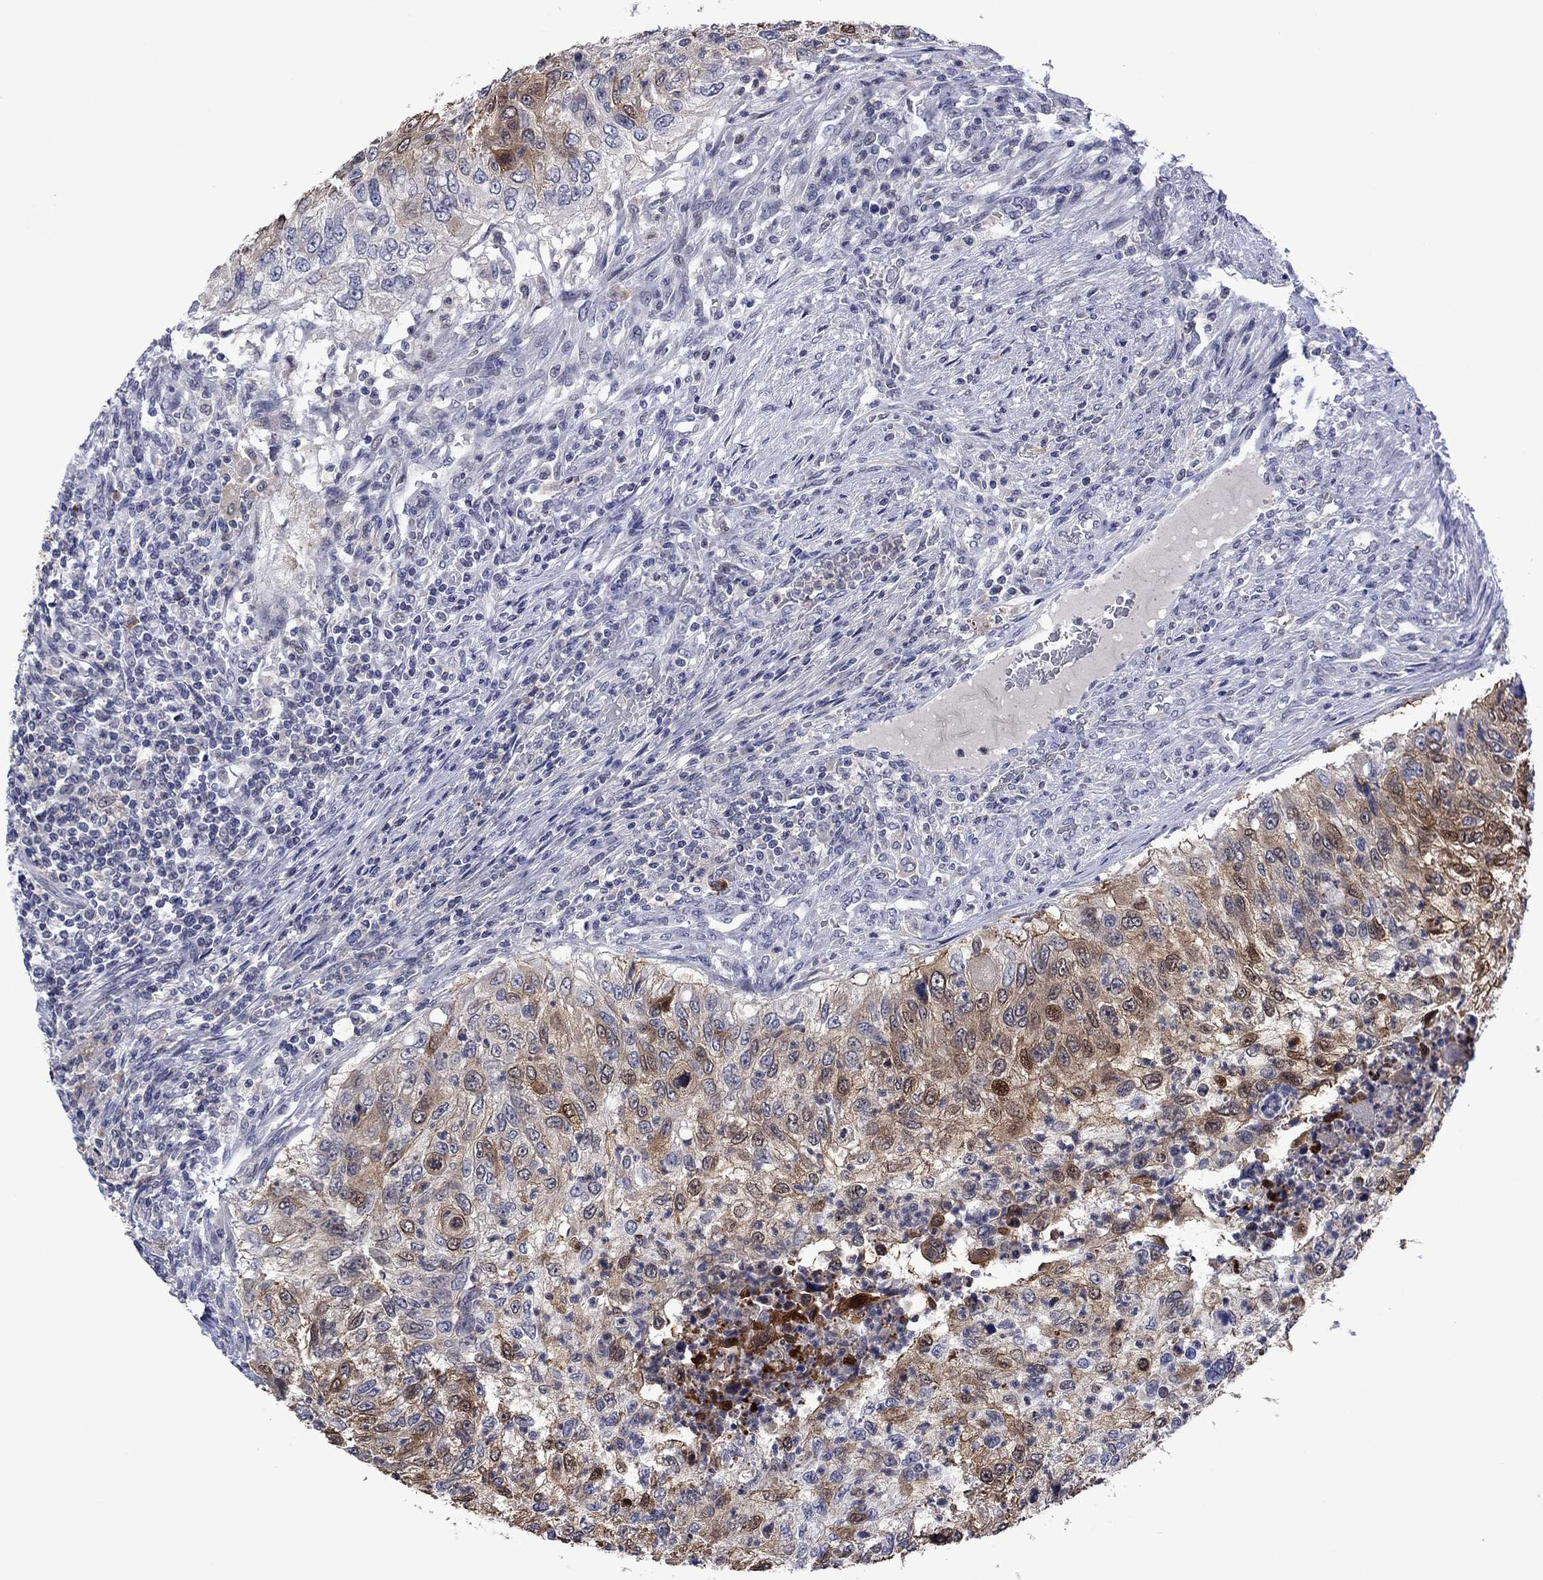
{"staining": {"intensity": "moderate", "quantity": "<25%", "location": "cytoplasmic/membranous"}, "tissue": "urothelial cancer", "cell_type": "Tumor cells", "image_type": "cancer", "snomed": [{"axis": "morphology", "description": "Urothelial carcinoma, High grade"}, {"axis": "topography", "description": "Urinary bladder"}], "caption": "Urothelial cancer stained with immunohistochemistry demonstrates moderate cytoplasmic/membranous expression in about <25% of tumor cells.", "gene": "AGL", "patient": {"sex": "female", "age": 60}}